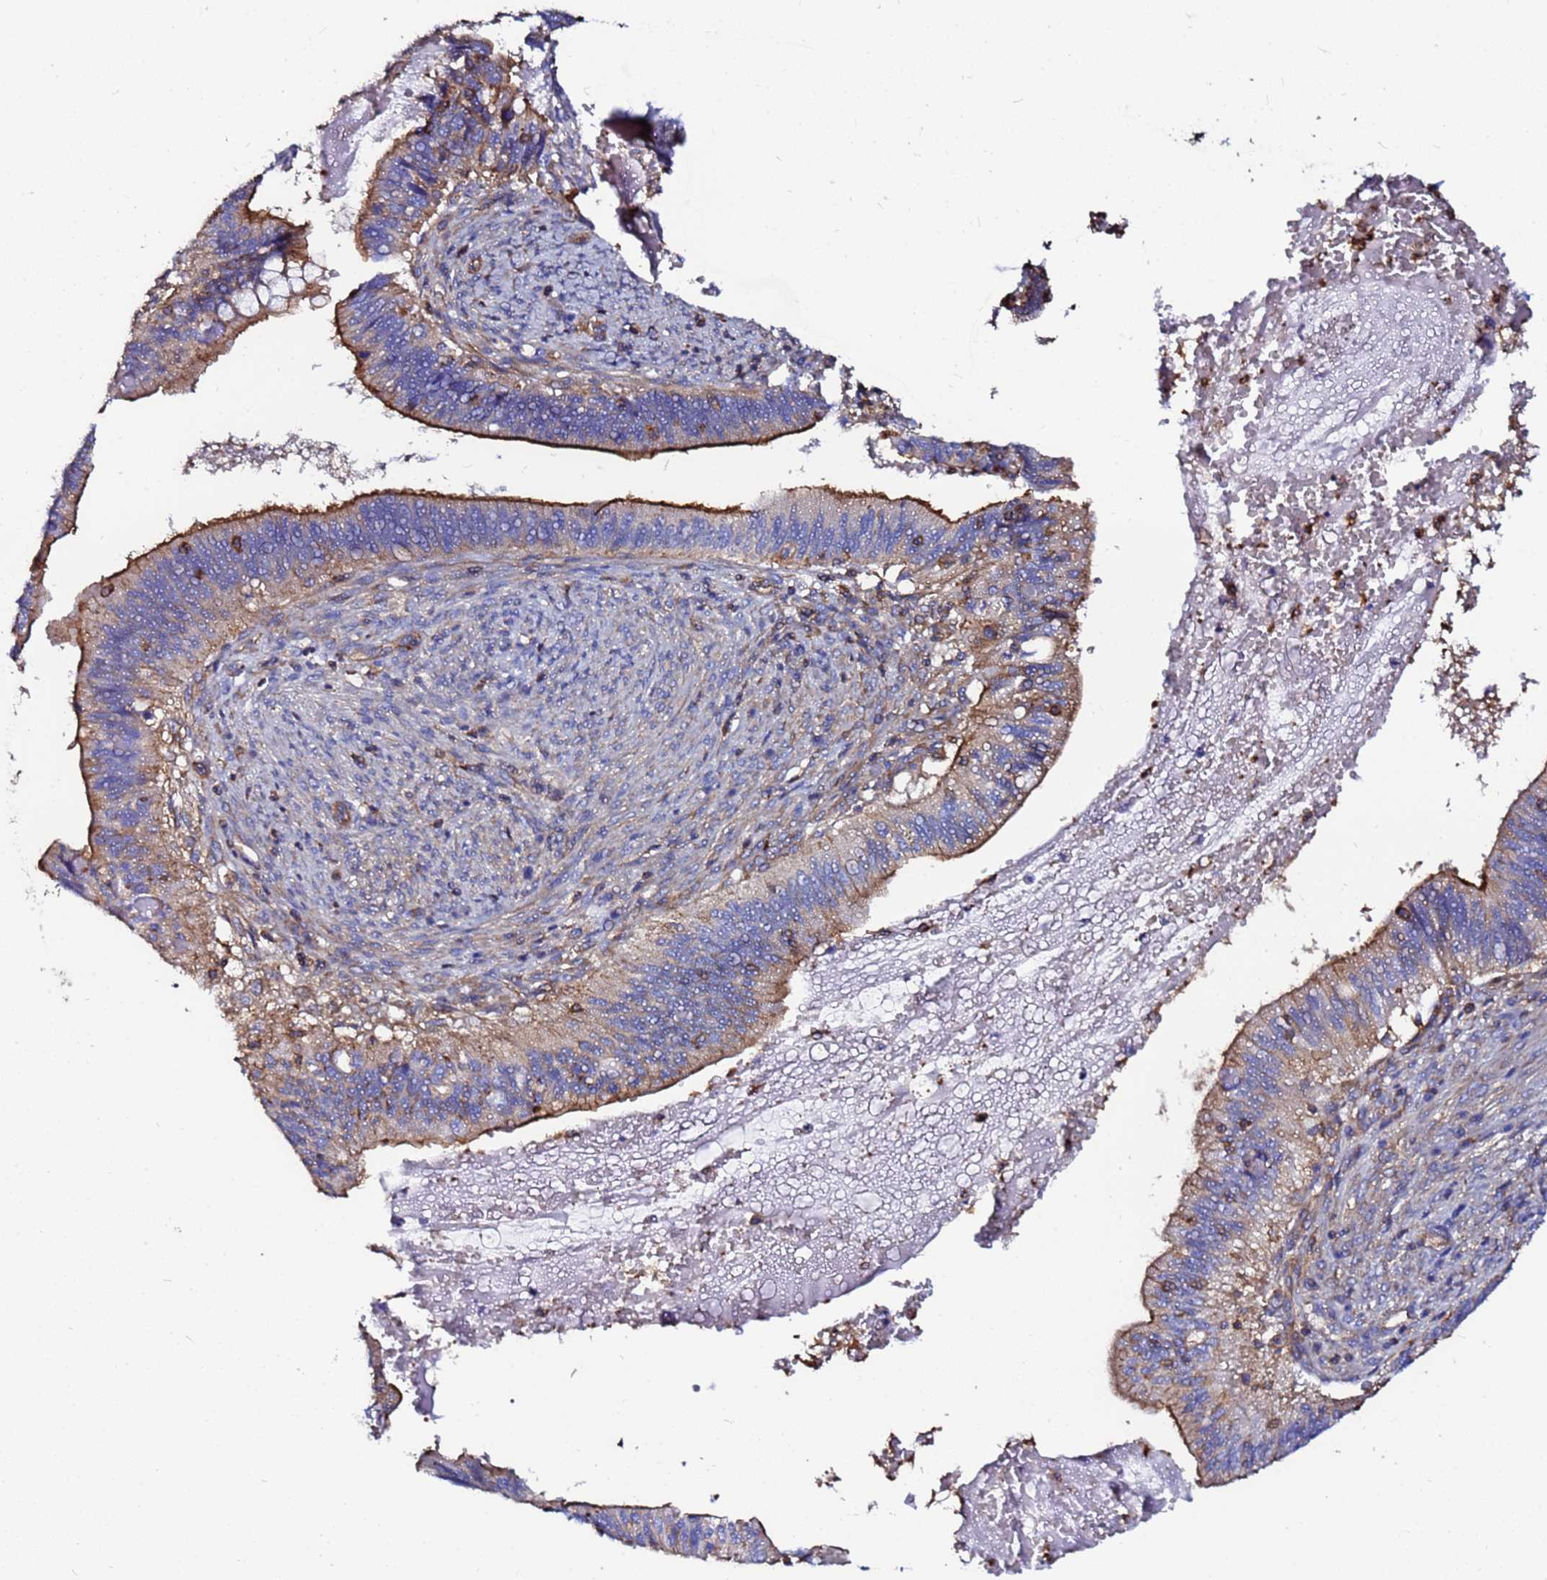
{"staining": {"intensity": "moderate", "quantity": "25%-75%", "location": "cytoplasmic/membranous"}, "tissue": "cervical cancer", "cell_type": "Tumor cells", "image_type": "cancer", "snomed": [{"axis": "morphology", "description": "Adenocarcinoma, NOS"}, {"axis": "topography", "description": "Cervix"}], "caption": "There is medium levels of moderate cytoplasmic/membranous expression in tumor cells of cervical cancer, as demonstrated by immunohistochemical staining (brown color).", "gene": "POTEE", "patient": {"sex": "female", "age": 42}}